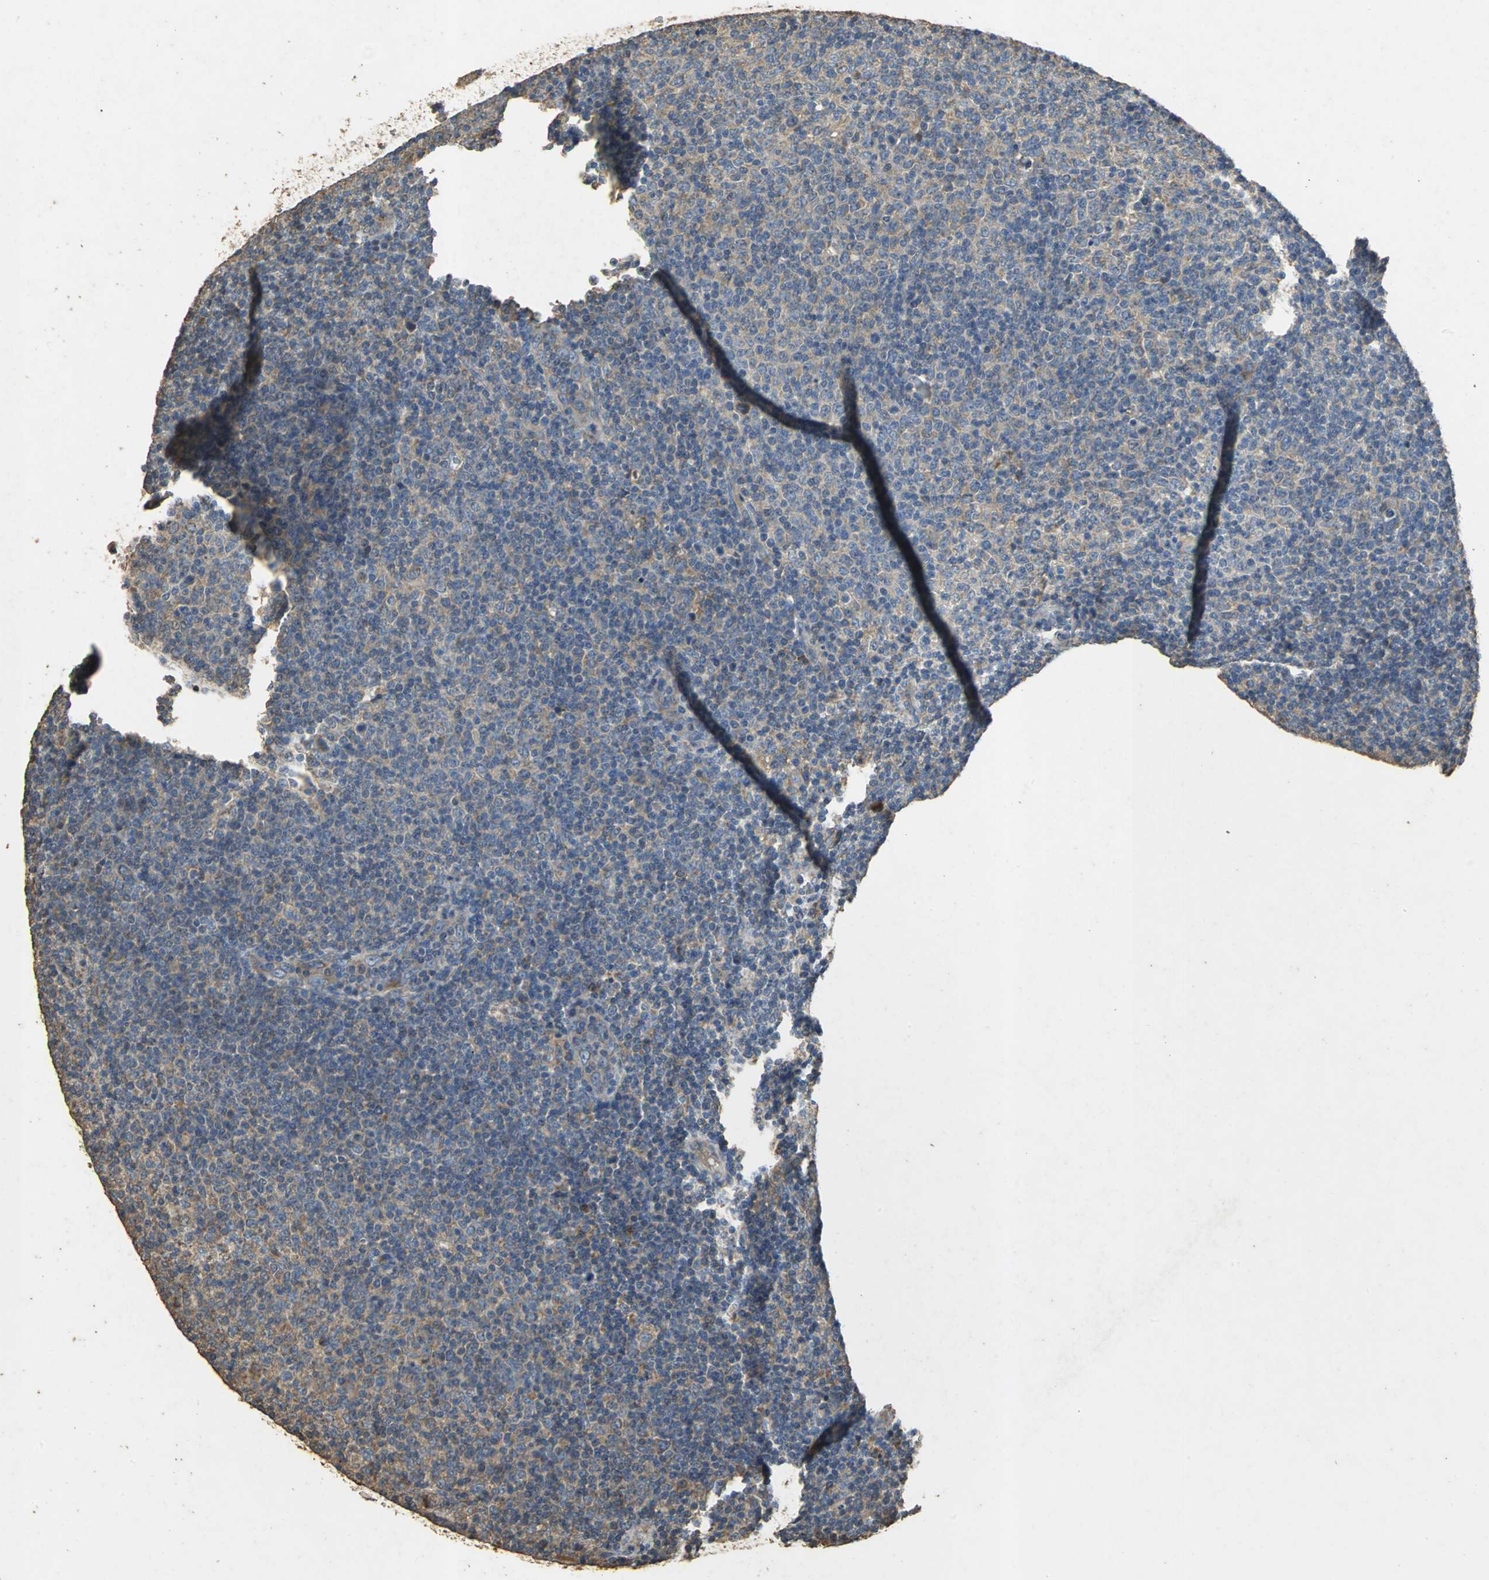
{"staining": {"intensity": "weak", "quantity": "25%-75%", "location": "cytoplasmic/membranous"}, "tissue": "lymphoma", "cell_type": "Tumor cells", "image_type": "cancer", "snomed": [{"axis": "morphology", "description": "Malignant lymphoma, non-Hodgkin's type, Low grade"}, {"axis": "topography", "description": "Lymph node"}], "caption": "DAB (3,3'-diaminobenzidine) immunohistochemical staining of human malignant lymphoma, non-Hodgkin's type (low-grade) reveals weak cytoplasmic/membranous protein positivity in approximately 25%-75% of tumor cells. The staining was performed using DAB to visualize the protein expression in brown, while the nuclei were stained in blue with hematoxylin (Magnification: 20x).", "gene": "ACSL4", "patient": {"sex": "male", "age": 70}}